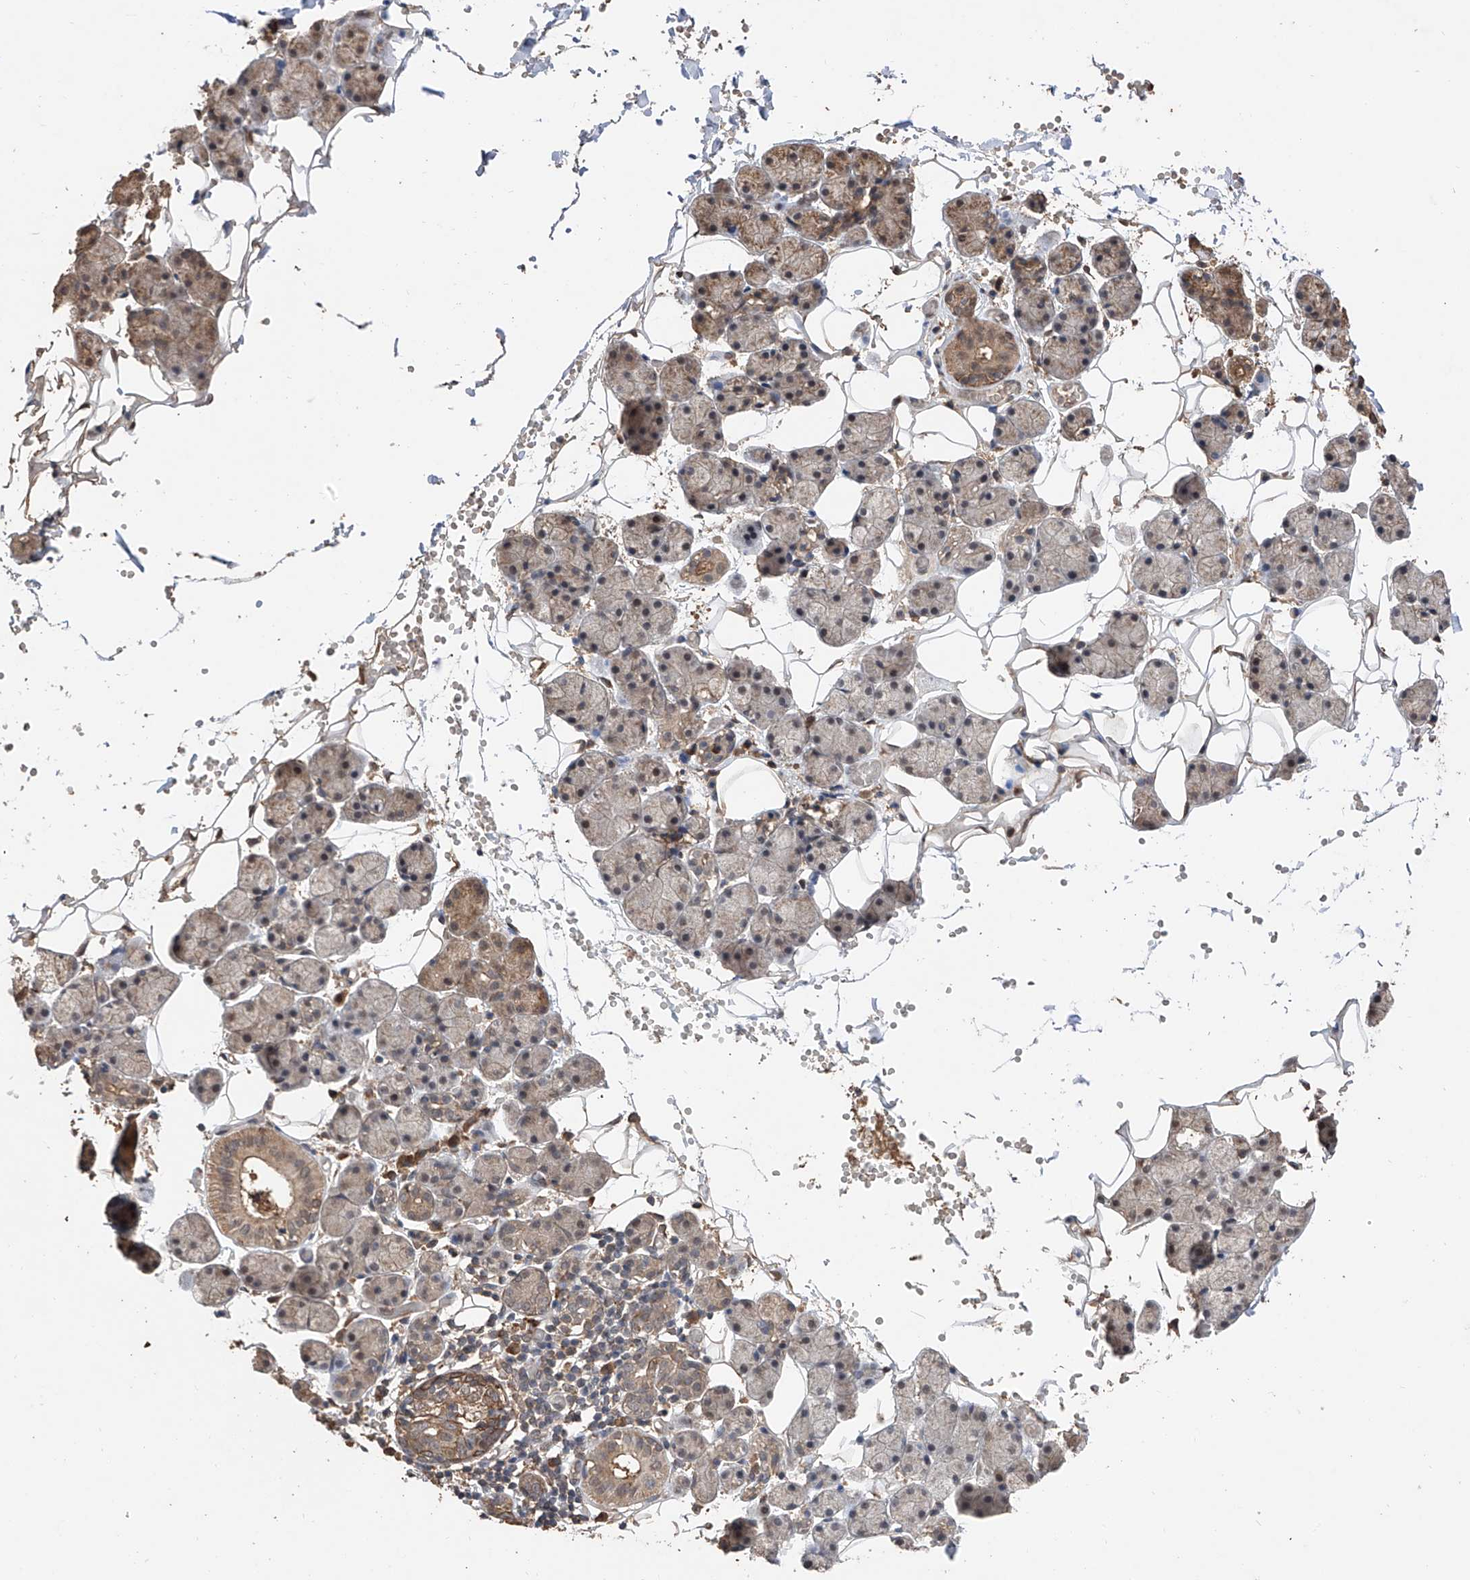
{"staining": {"intensity": "moderate", "quantity": ">75%", "location": "cytoplasmic/membranous"}, "tissue": "salivary gland", "cell_type": "Glandular cells", "image_type": "normal", "snomed": [{"axis": "morphology", "description": "Normal tissue, NOS"}, {"axis": "topography", "description": "Salivary gland"}], "caption": "Immunohistochemistry (IHC) staining of unremarkable salivary gland, which displays medium levels of moderate cytoplasmic/membranous positivity in about >75% of glandular cells indicating moderate cytoplasmic/membranous protein positivity. The staining was performed using DAB (3,3'-diaminobenzidine) (brown) for protein detection and nuclei were counterstained in hematoxylin (blue).", "gene": "FAM135A", "patient": {"sex": "female", "age": 33}}